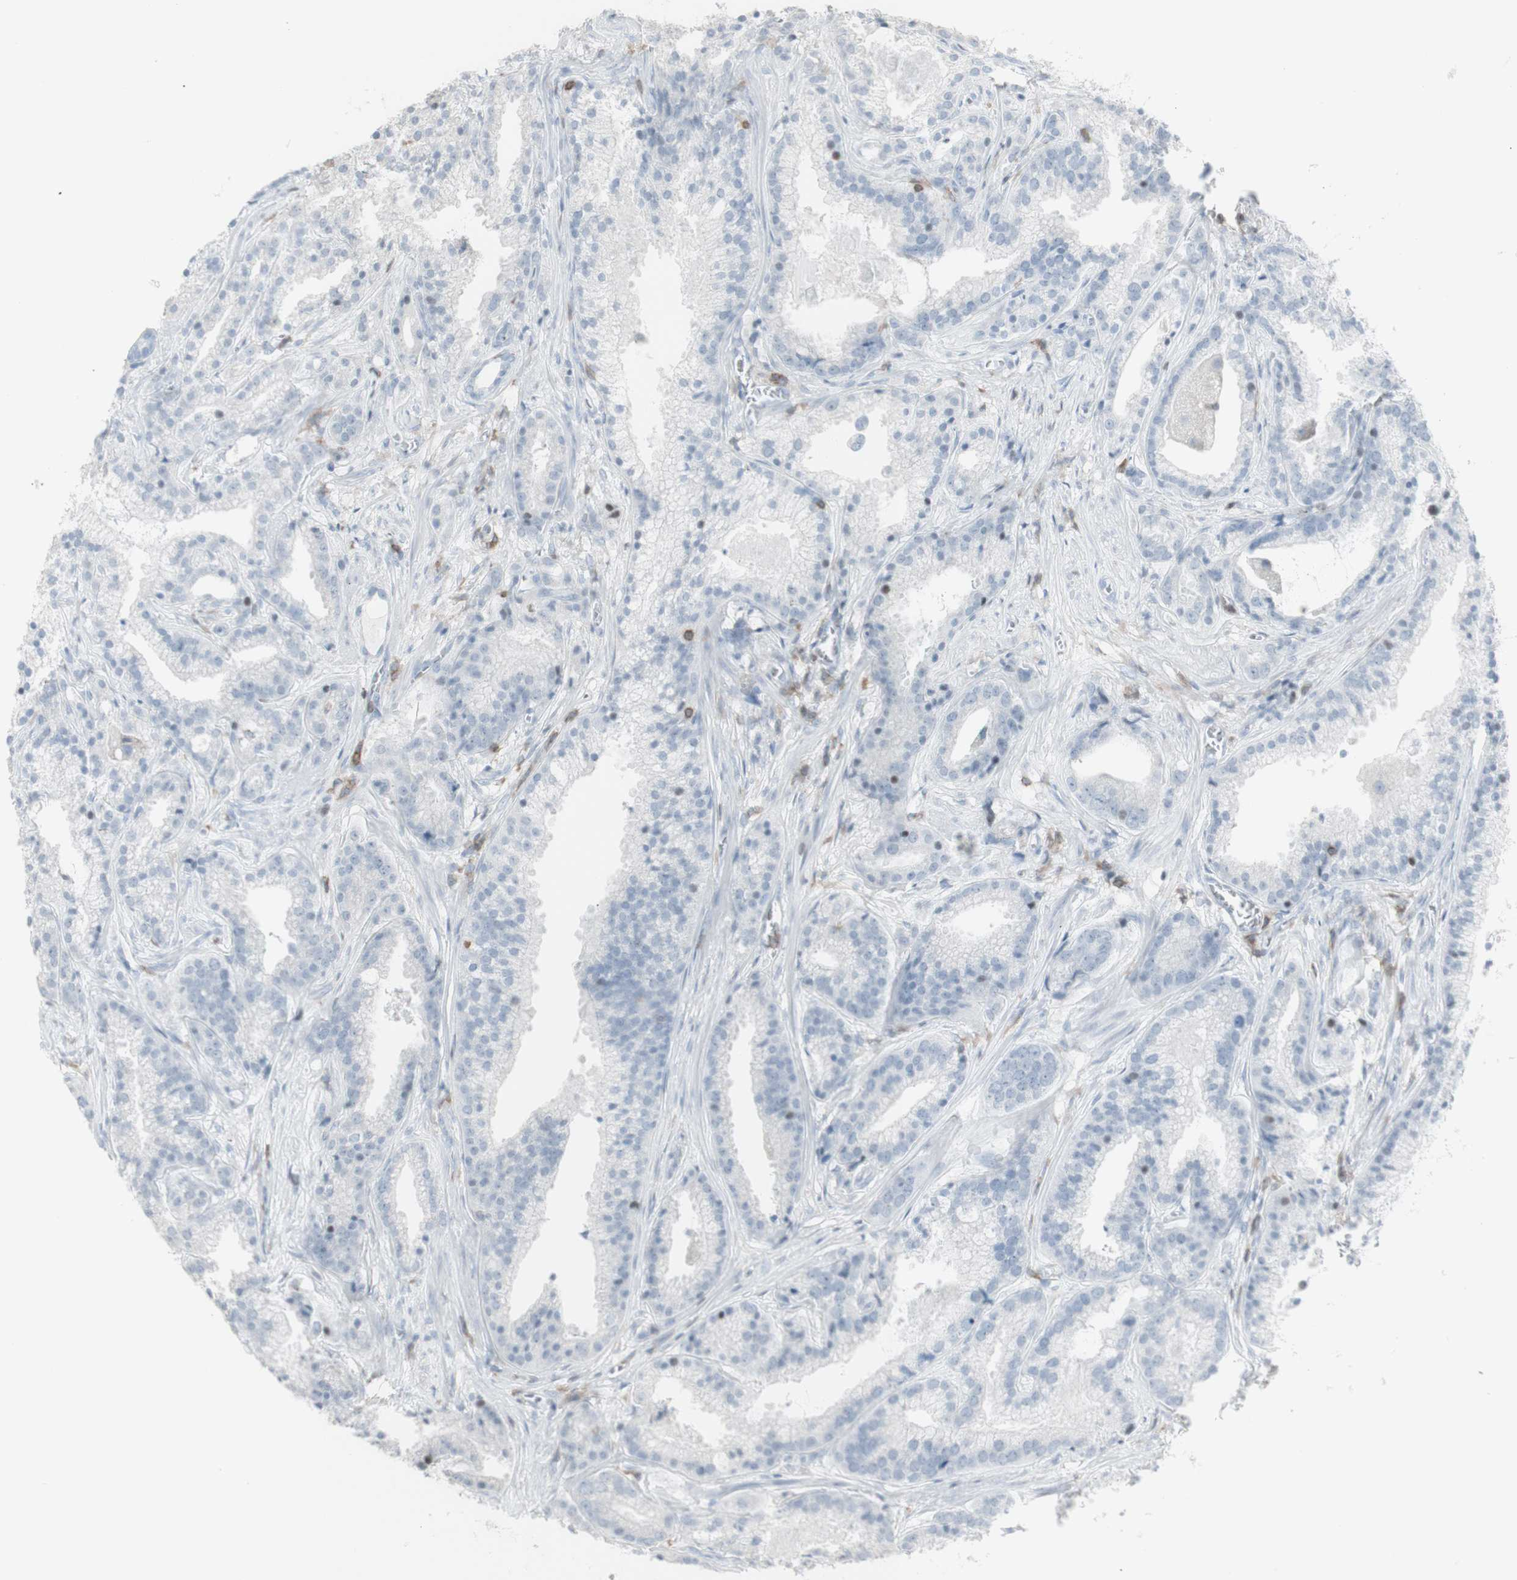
{"staining": {"intensity": "negative", "quantity": "none", "location": "none"}, "tissue": "prostate cancer", "cell_type": "Tumor cells", "image_type": "cancer", "snomed": [{"axis": "morphology", "description": "Adenocarcinoma, Low grade"}, {"axis": "topography", "description": "Prostate"}], "caption": "The image exhibits no staining of tumor cells in prostate cancer.", "gene": "NRG1", "patient": {"sex": "male", "age": 59}}